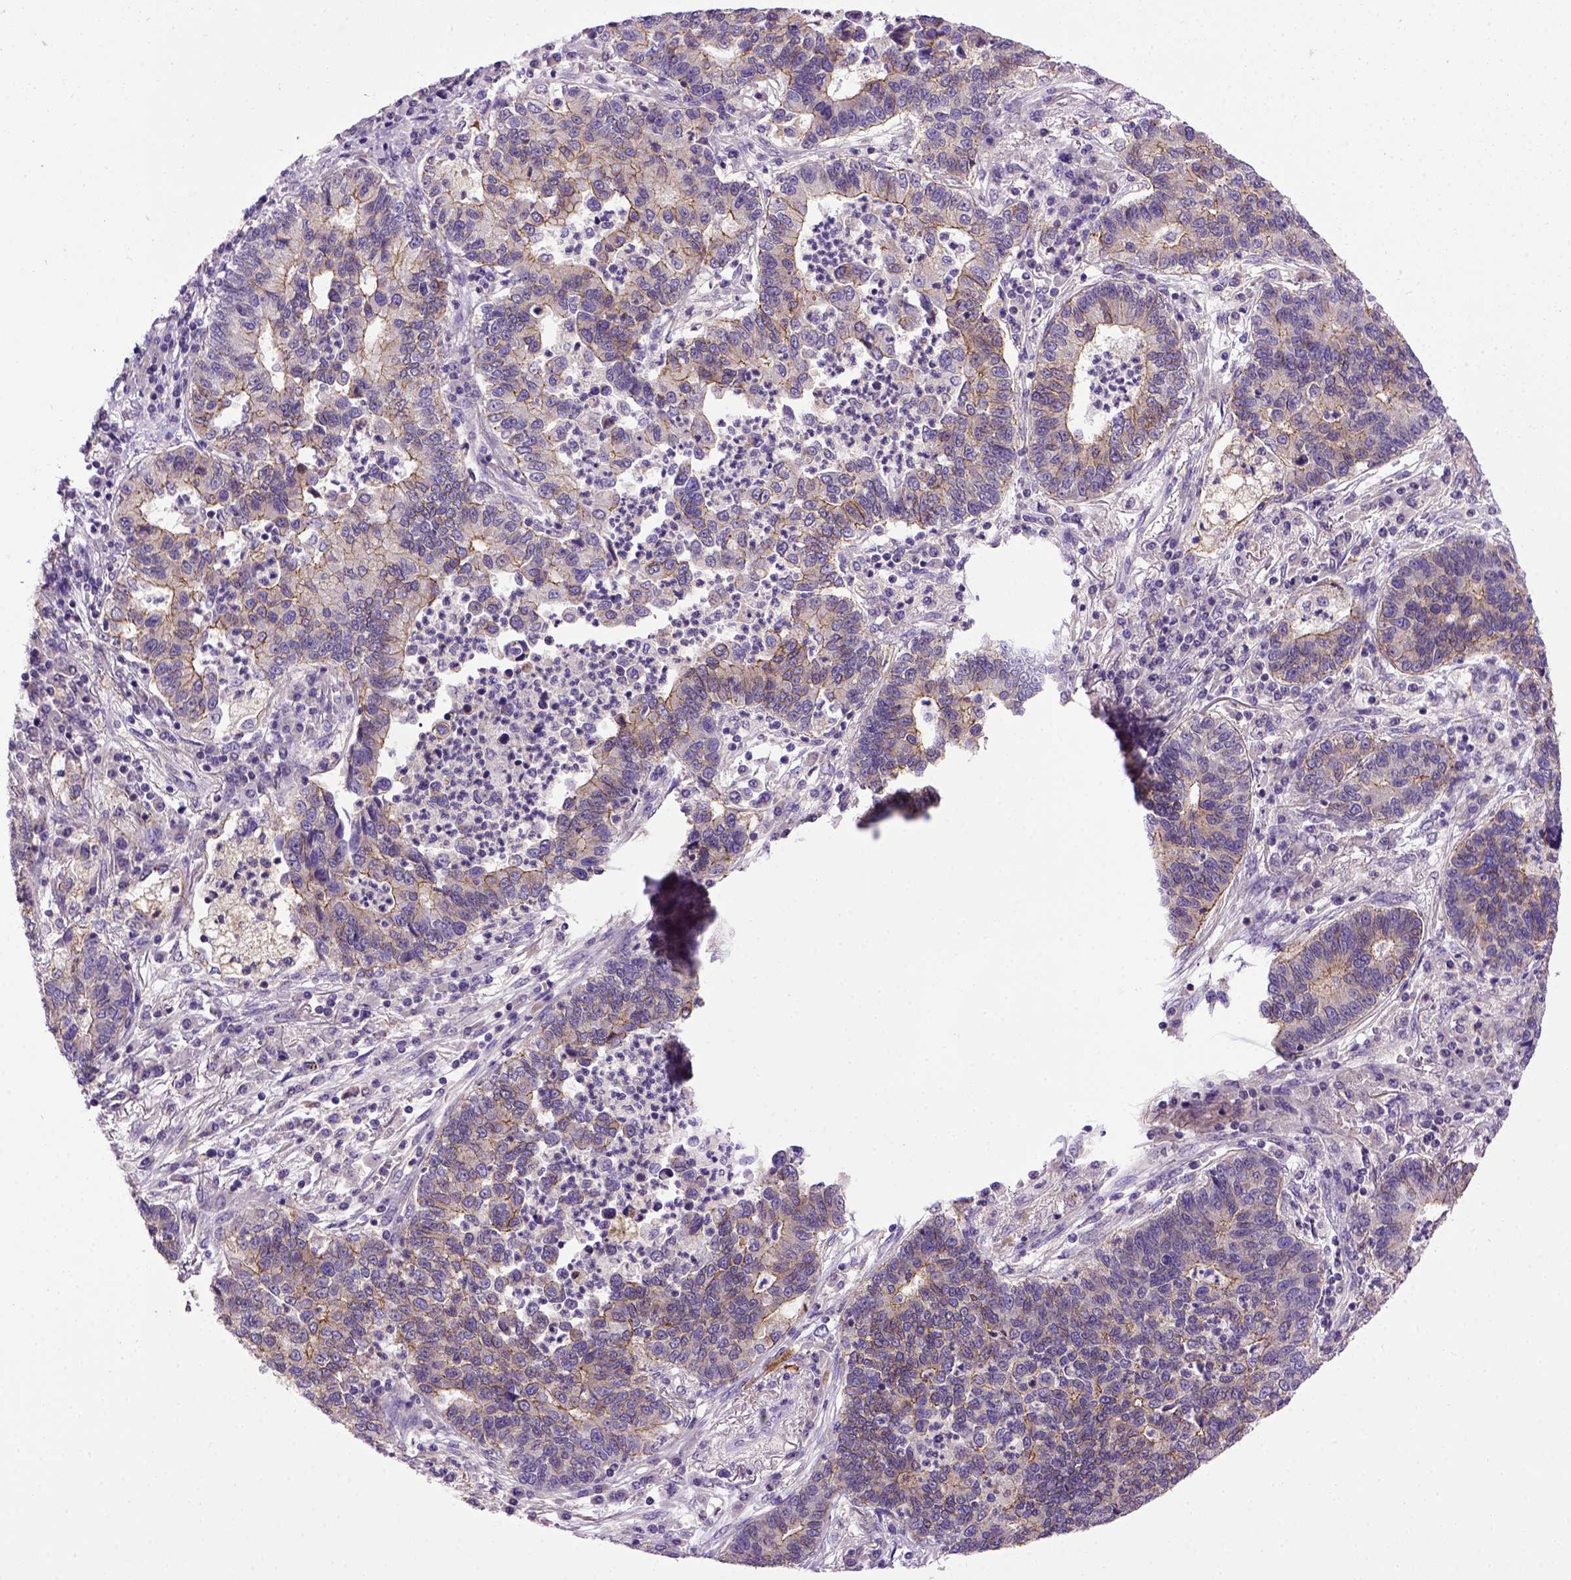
{"staining": {"intensity": "moderate", "quantity": "25%-75%", "location": "cytoplasmic/membranous"}, "tissue": "lung cancer", "cell_type": "Tumor cells", "image_type": "cancer", "snomed": [{"axis": "morphology", "description": "Adenocarcinoma, NOS"}, {"axis": "topography", "description": "Lung"}], "caption": "Approximately 25%-75% of tumor cells in human lung cancer (adenocarcinoma) demonstrate moderate cytoplasmic/membranous protein positivity as visualized by brown immunohistochemical staining.", "gene": "CDH1", "patient": {"sex": "female", "age": 57}}